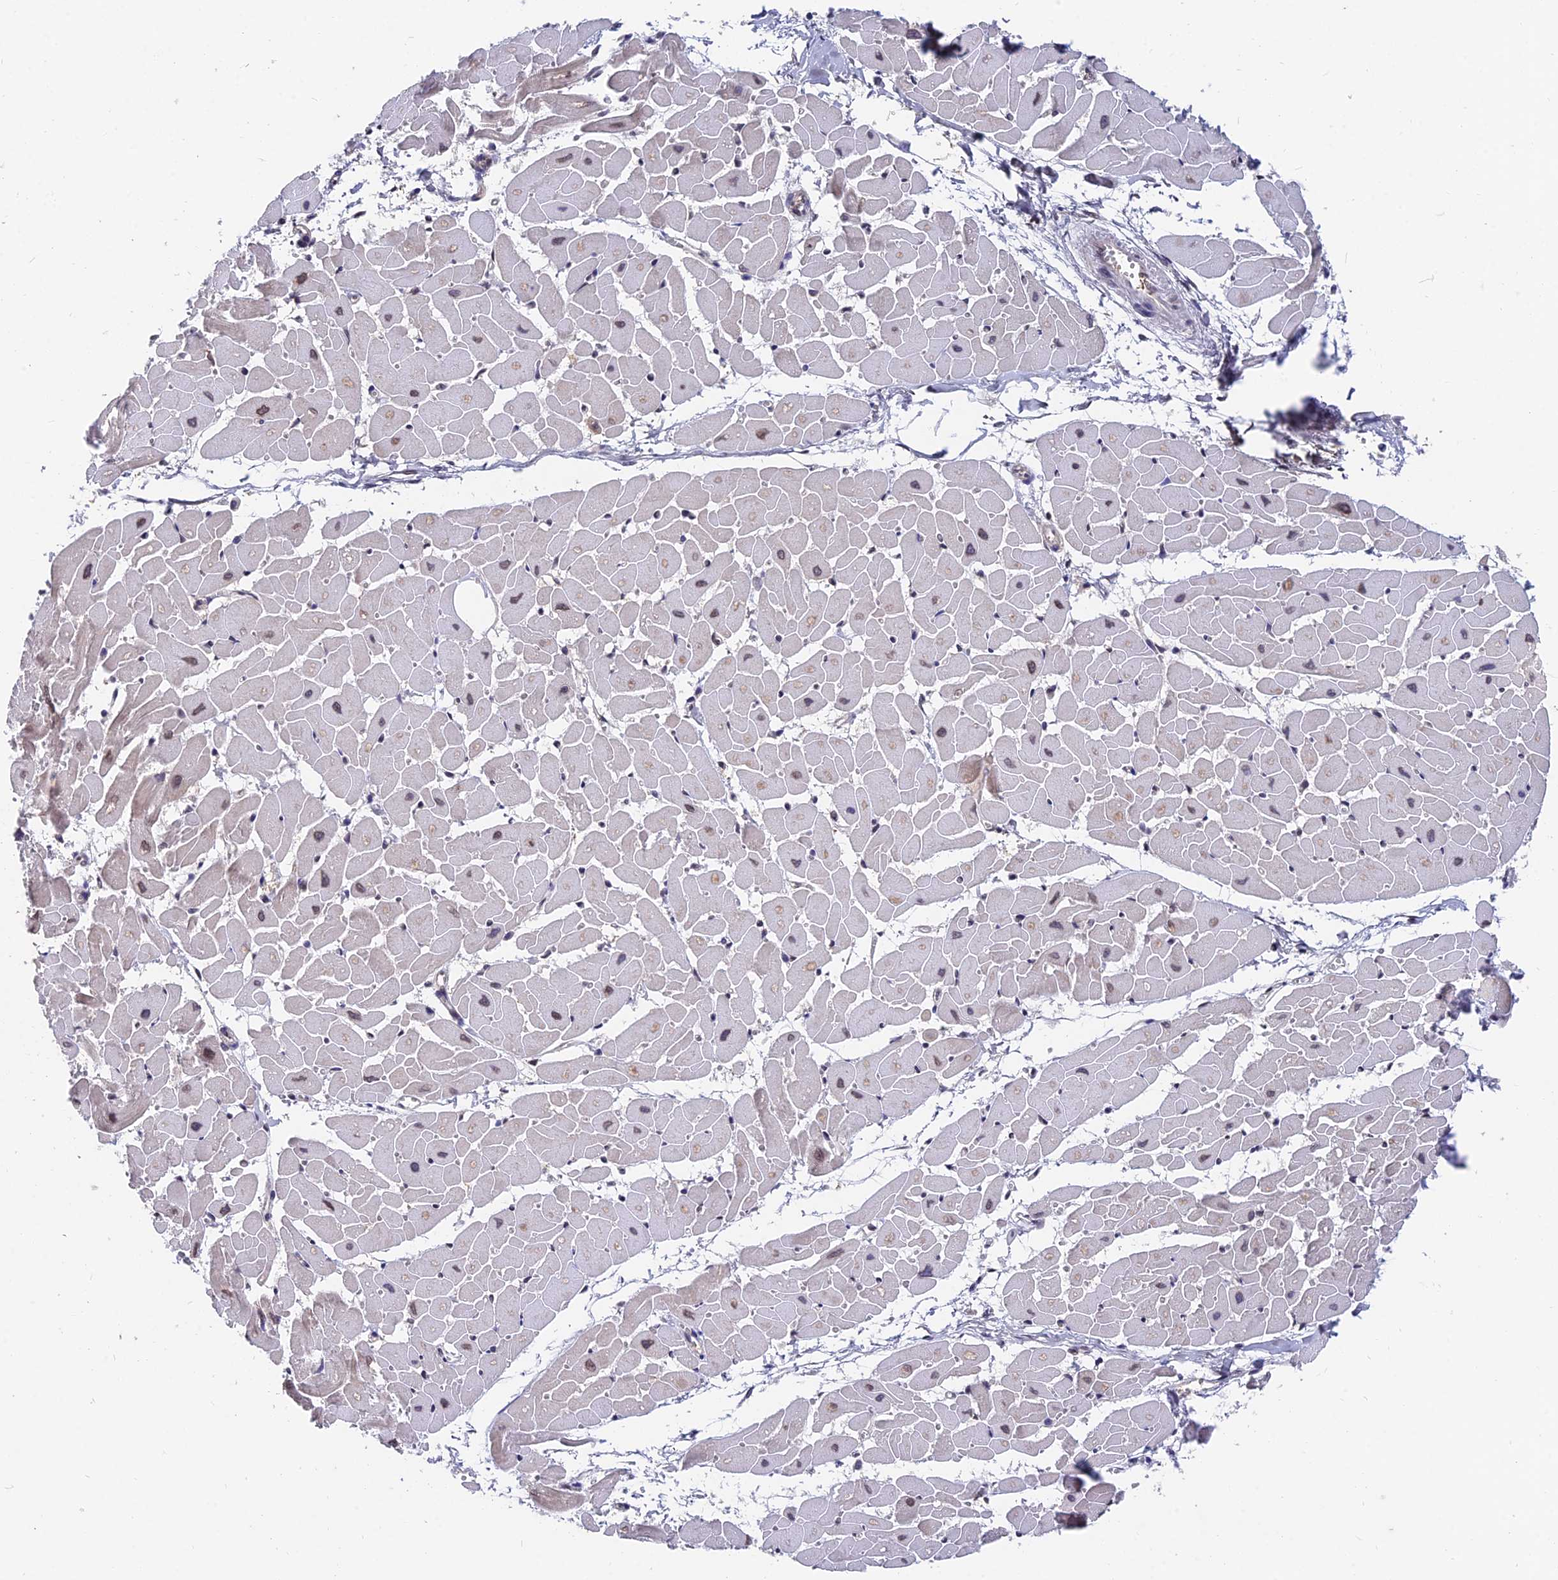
{"staining": {"intensity": "weak", "quantity": "<25%", "location": "nuclear"}, "tissue": "heart muscle", "cell_type": "Cardiomyocytes", "image_type": "normal", "snomed": [{"axis": "morphology", "description": "Normal tissue, NOS"}, {"axis": "topography", "description": "Heart"}], "caption": "DAB immunohistochemical staining of benign heart muscle exhibits no significant positivity in cardiomyocytes. Brightfield microscopy of immunohistochemistry (IHC) stained with DAB (3,3'-diaminobenzidine) (brown) and hematoxylin (blue), captured at high magnification.", "gene": "INPP4A", "patient": {"sex": "female", "age": 19}}